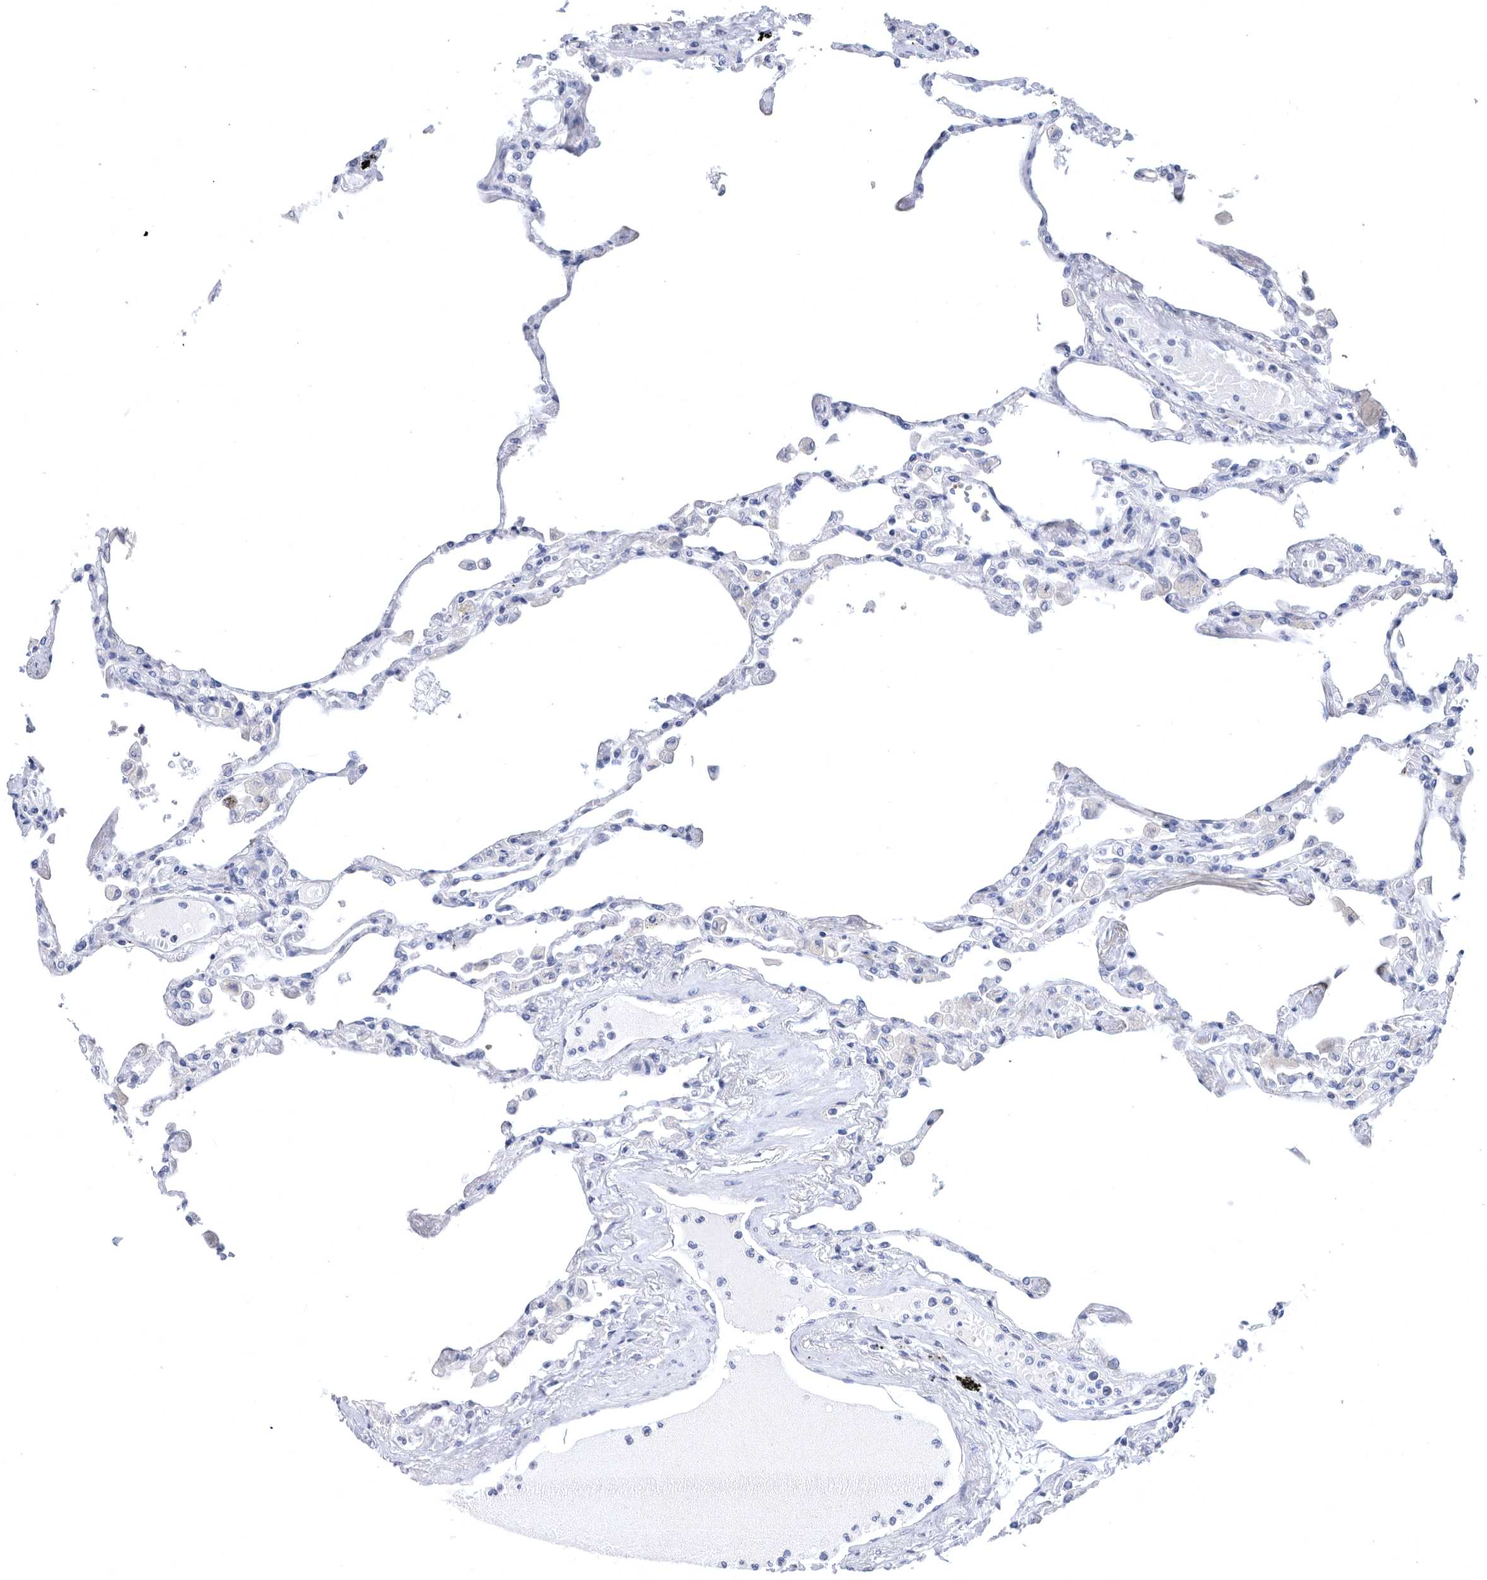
{"staining": {"intensity": "negative", "quantity": "none", "location": "none"}, "tissue": "lung", "cell_type": "Alveolar cells", "image_type": "normal", "snomed": [{"axis": "morphology", "description": "Normal tissue, NOS"}, {"axis": "topography", "description": "Bronchus"}, {"axis": "topography", "description": "Lung"}], "caption": "IHC photomicrograph of normal lung: lung stained with DAB (3,3'-diaminobenzidine) exhibits no significant protein staining in alveolar cells. The staining is performed using DAB brown chromogen with nuclei counter-stained in using hematoxylin.", "gene": "CCT4", "patient": {"sex": "female", "age": 49}}